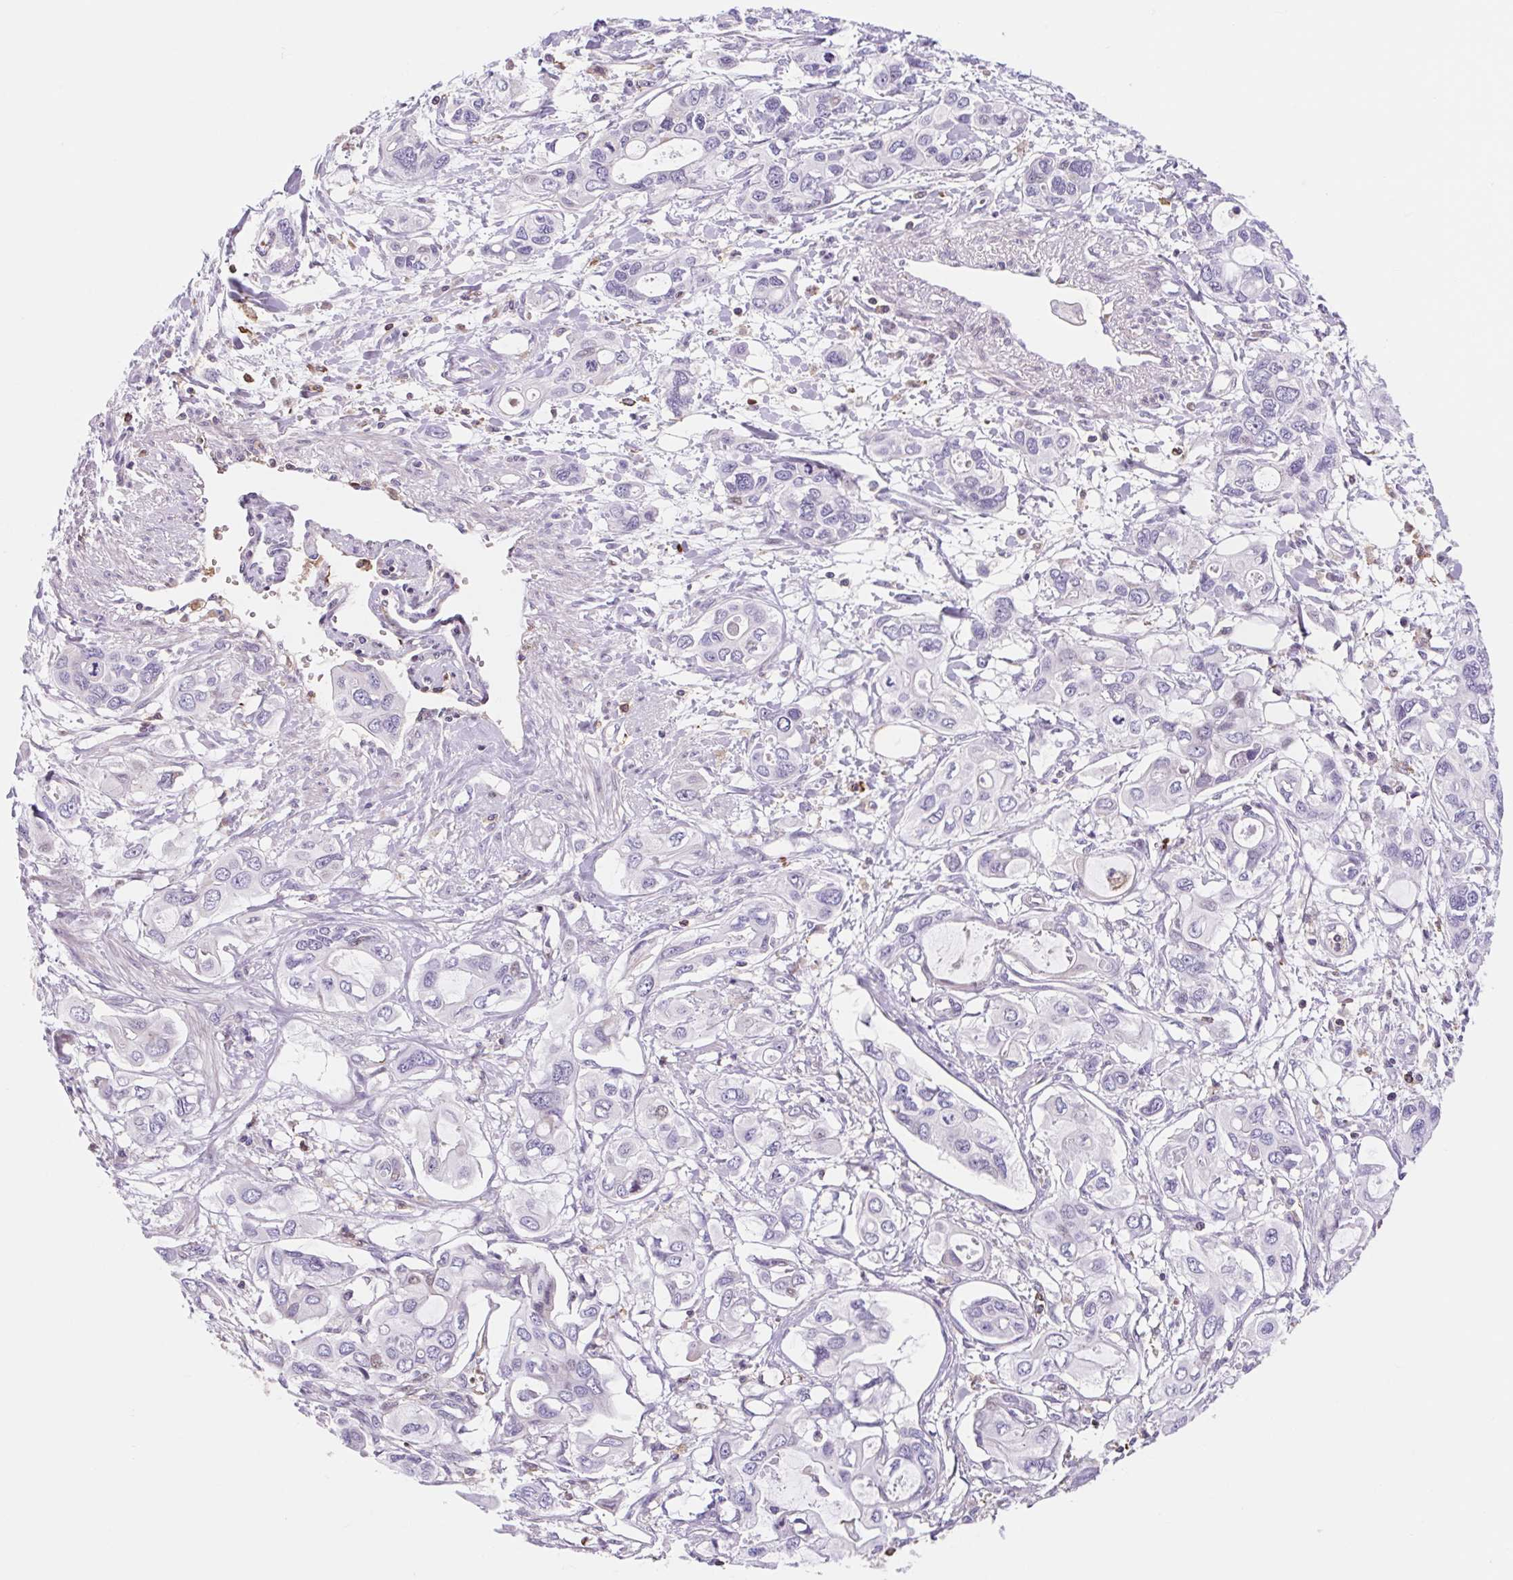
{"staining": {"intensity": "negative", "quantity": "none", "location": "none"}, "tissue": "pancreatic cancer", "cell_type": "Tumor cells", "image_type": "cancer", "snomed": [{"axis": "morphology", "description": "Adenocarcinoma, NOS"}, {"axis": "topography", "description": "Pancreas"}], "caption": "The image shows no staining of tumor cells in adenocarcinoma (pancreatic).", "gene": "TPRG1", "patient": {"sex": "male", "age": 60}}